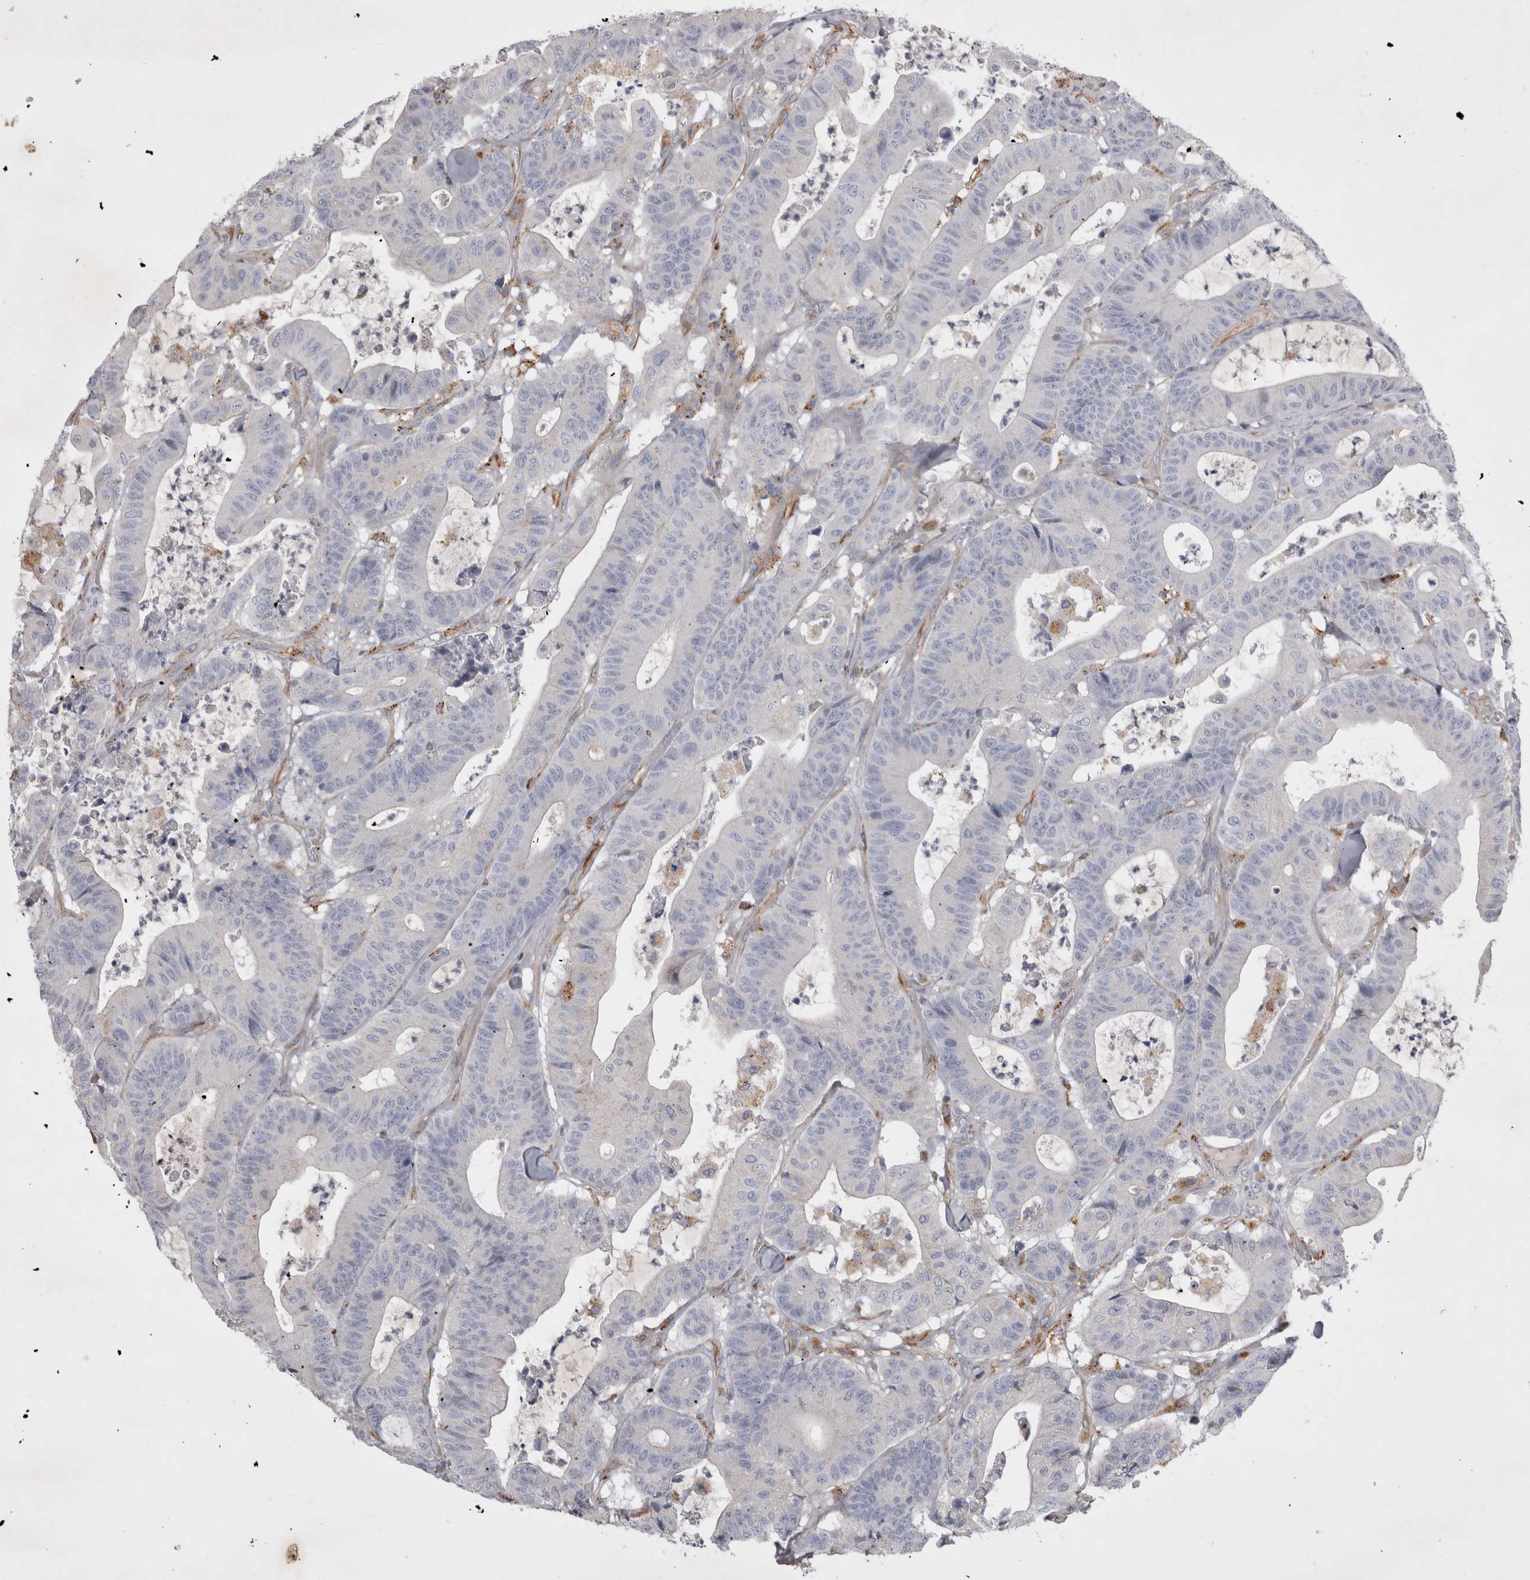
{"staining": {"intensity": "negative", "quantity": "none", "location": "none"}, "tissue": "colorectal cancer", "cell_type": "Tumor cells", "image_type": "cancer", "snomed": [{"axis": "morphology", "description": "Adenocarcinoma, NOS"}, {"axis": "topography", "description": "Colon"}], "caption": "This is an immunohistochemistry image of colorectal cancer. There is no staining in tumor cells.", "gene": "STRADB", "patient": {"sex": "female", "age": 84}}